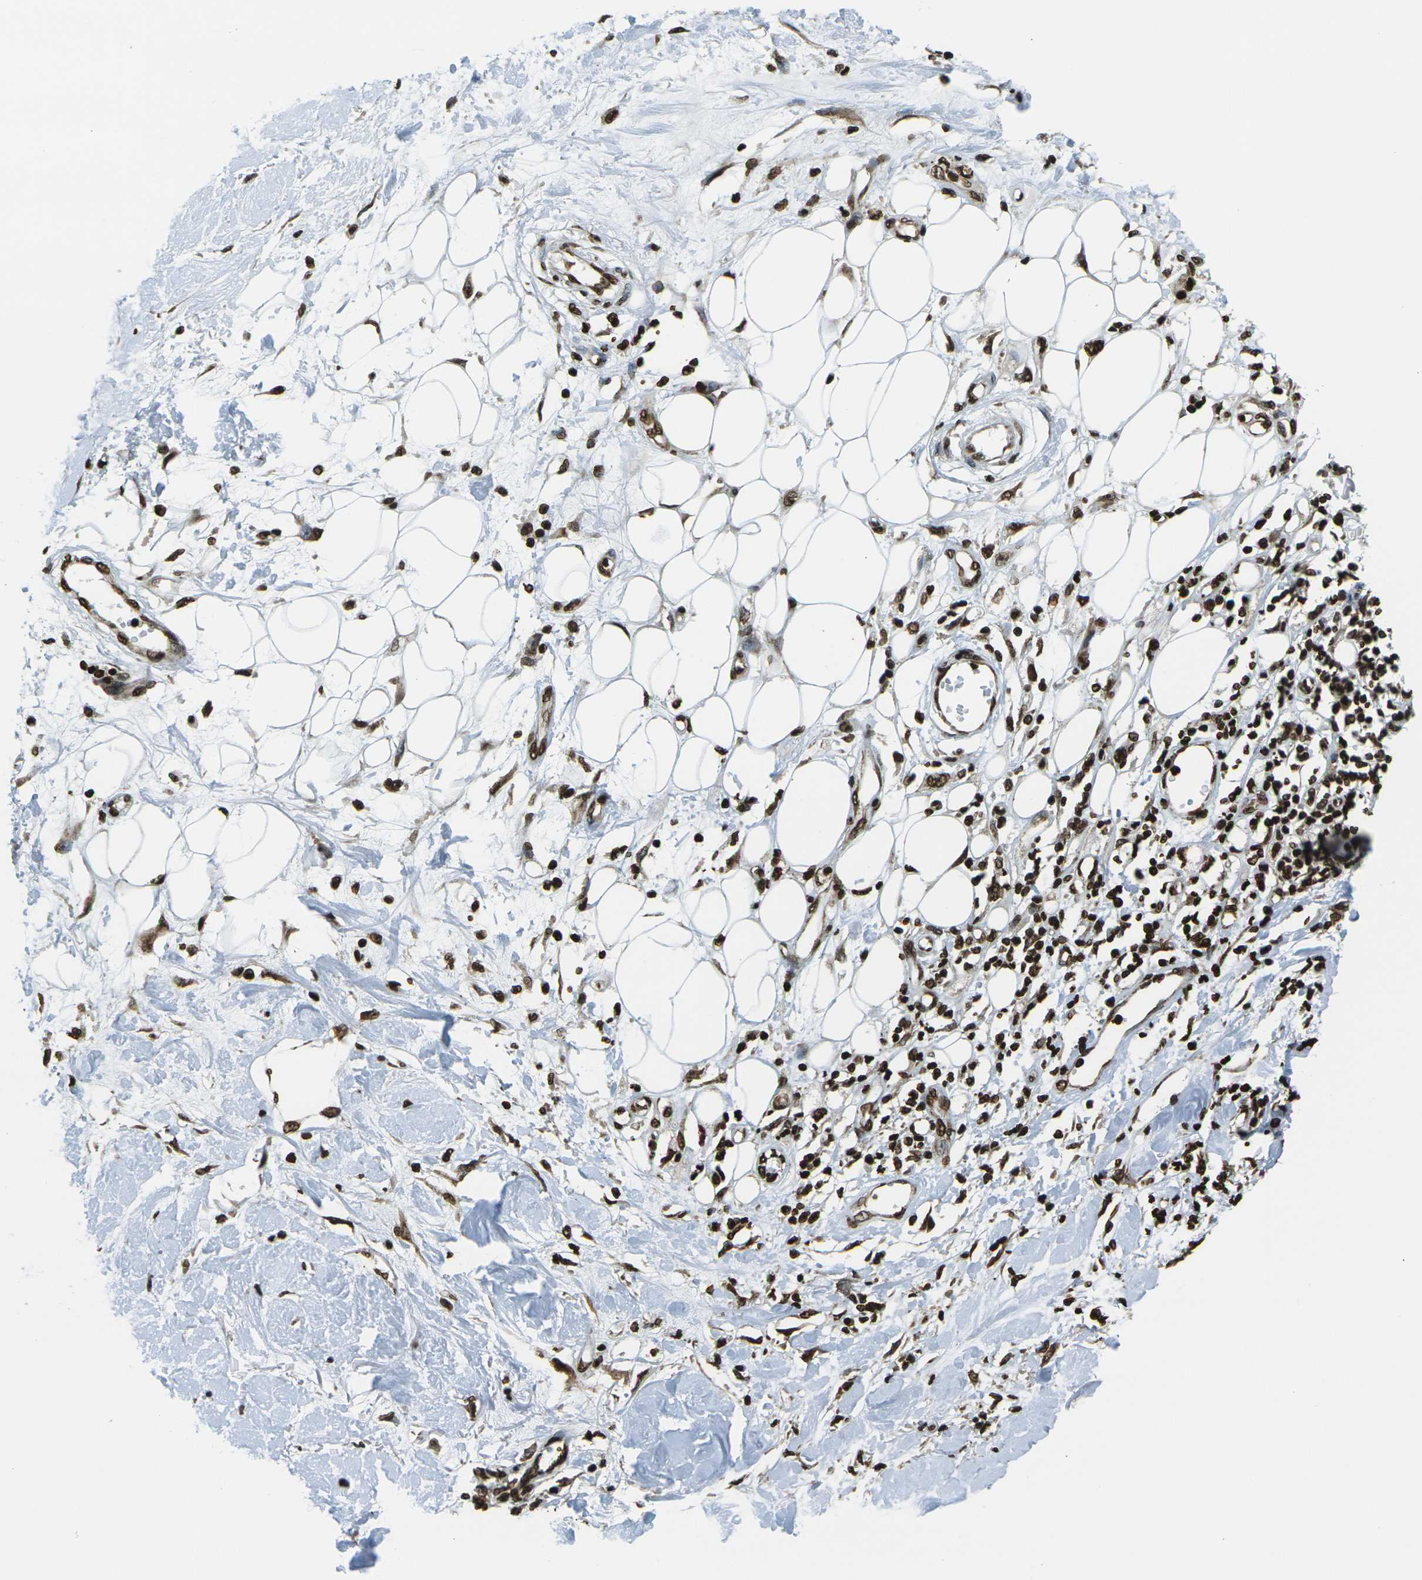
{"staining": {"intensity": "strong", "quantity": ">75%", "location": "nuclear"}, "tissue": "adipose tissue", "cell_type": "Adipocytes", "image_type": "normal", "snomed": [{"axis": "morphology", "description": "Normal tissue, NOS"}, {"axis": "morphology", "description": "Squamous cell carcinoma, NOS"}, {"axis": "topography", "description": "Skin"}, {"axis": "topography", "description": "Peripheral nerve tissue"}], "caption": "A brown stain shows strong nuclear positivity of a protein in adipocytes of normal human adipose tissue.", "gene": "H1", "patient": {"sex": "male", "age": 83}}